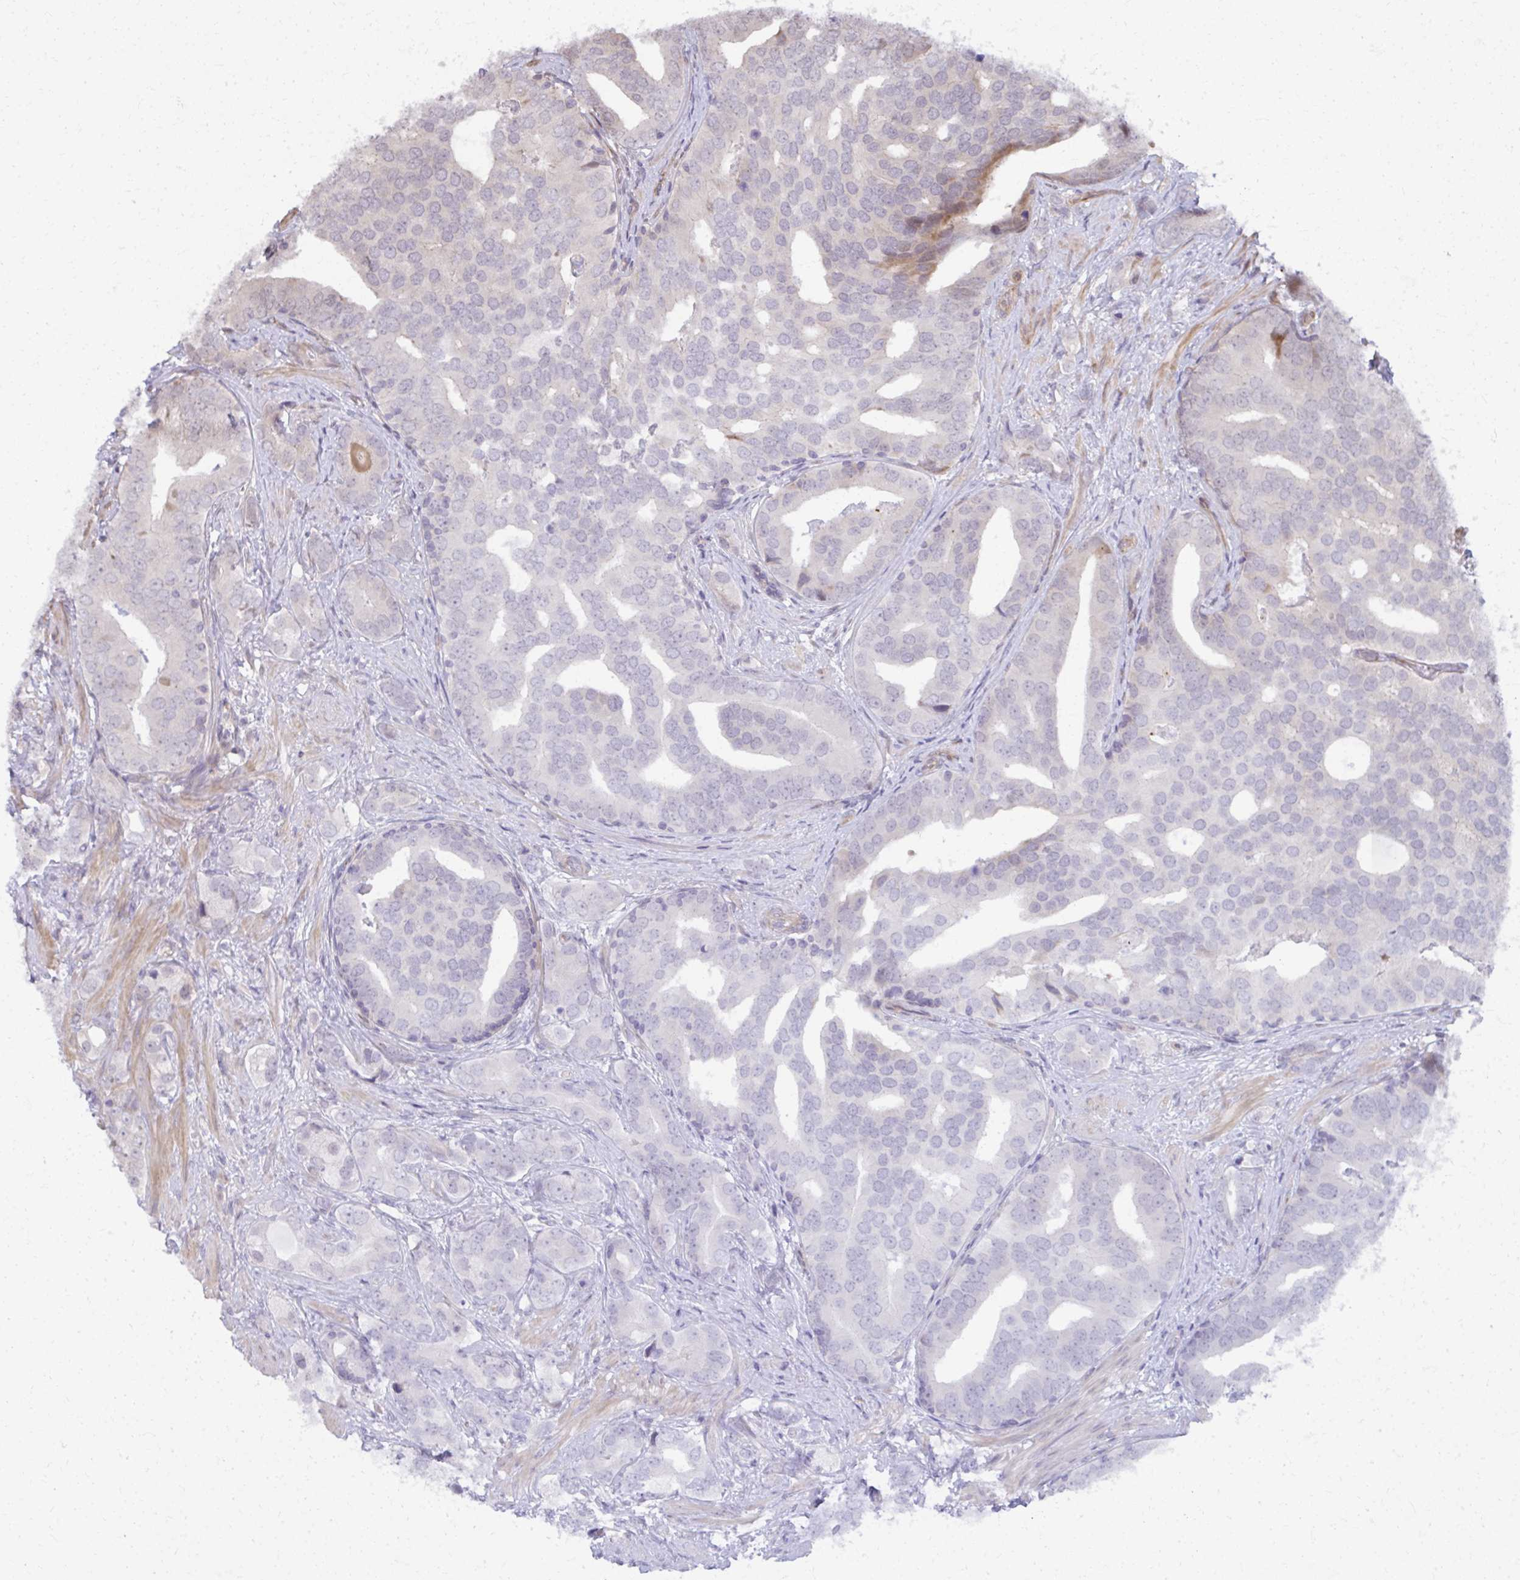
{"staining": {"intensity": "negative", "quantity": "none", "location": "none"}, "tissue": "prostate cancer", "cell_type": "Tumor cells", "image_type": "cancer", "snomed": [{"axis": "morphology", "description": "Adenocarcinoma, High grade"}, {"axis": "topography", "description": "Prostate"}], "caption": "Immunohistochemistry (IHC) image of neoplastic tissue: human prostate adenocarcinoma (high-grade) stained with DAB displays no significant protein positivity in tumor cells.", "gene": "MAF1", "patient": {"sex": "male", "age": 62}}